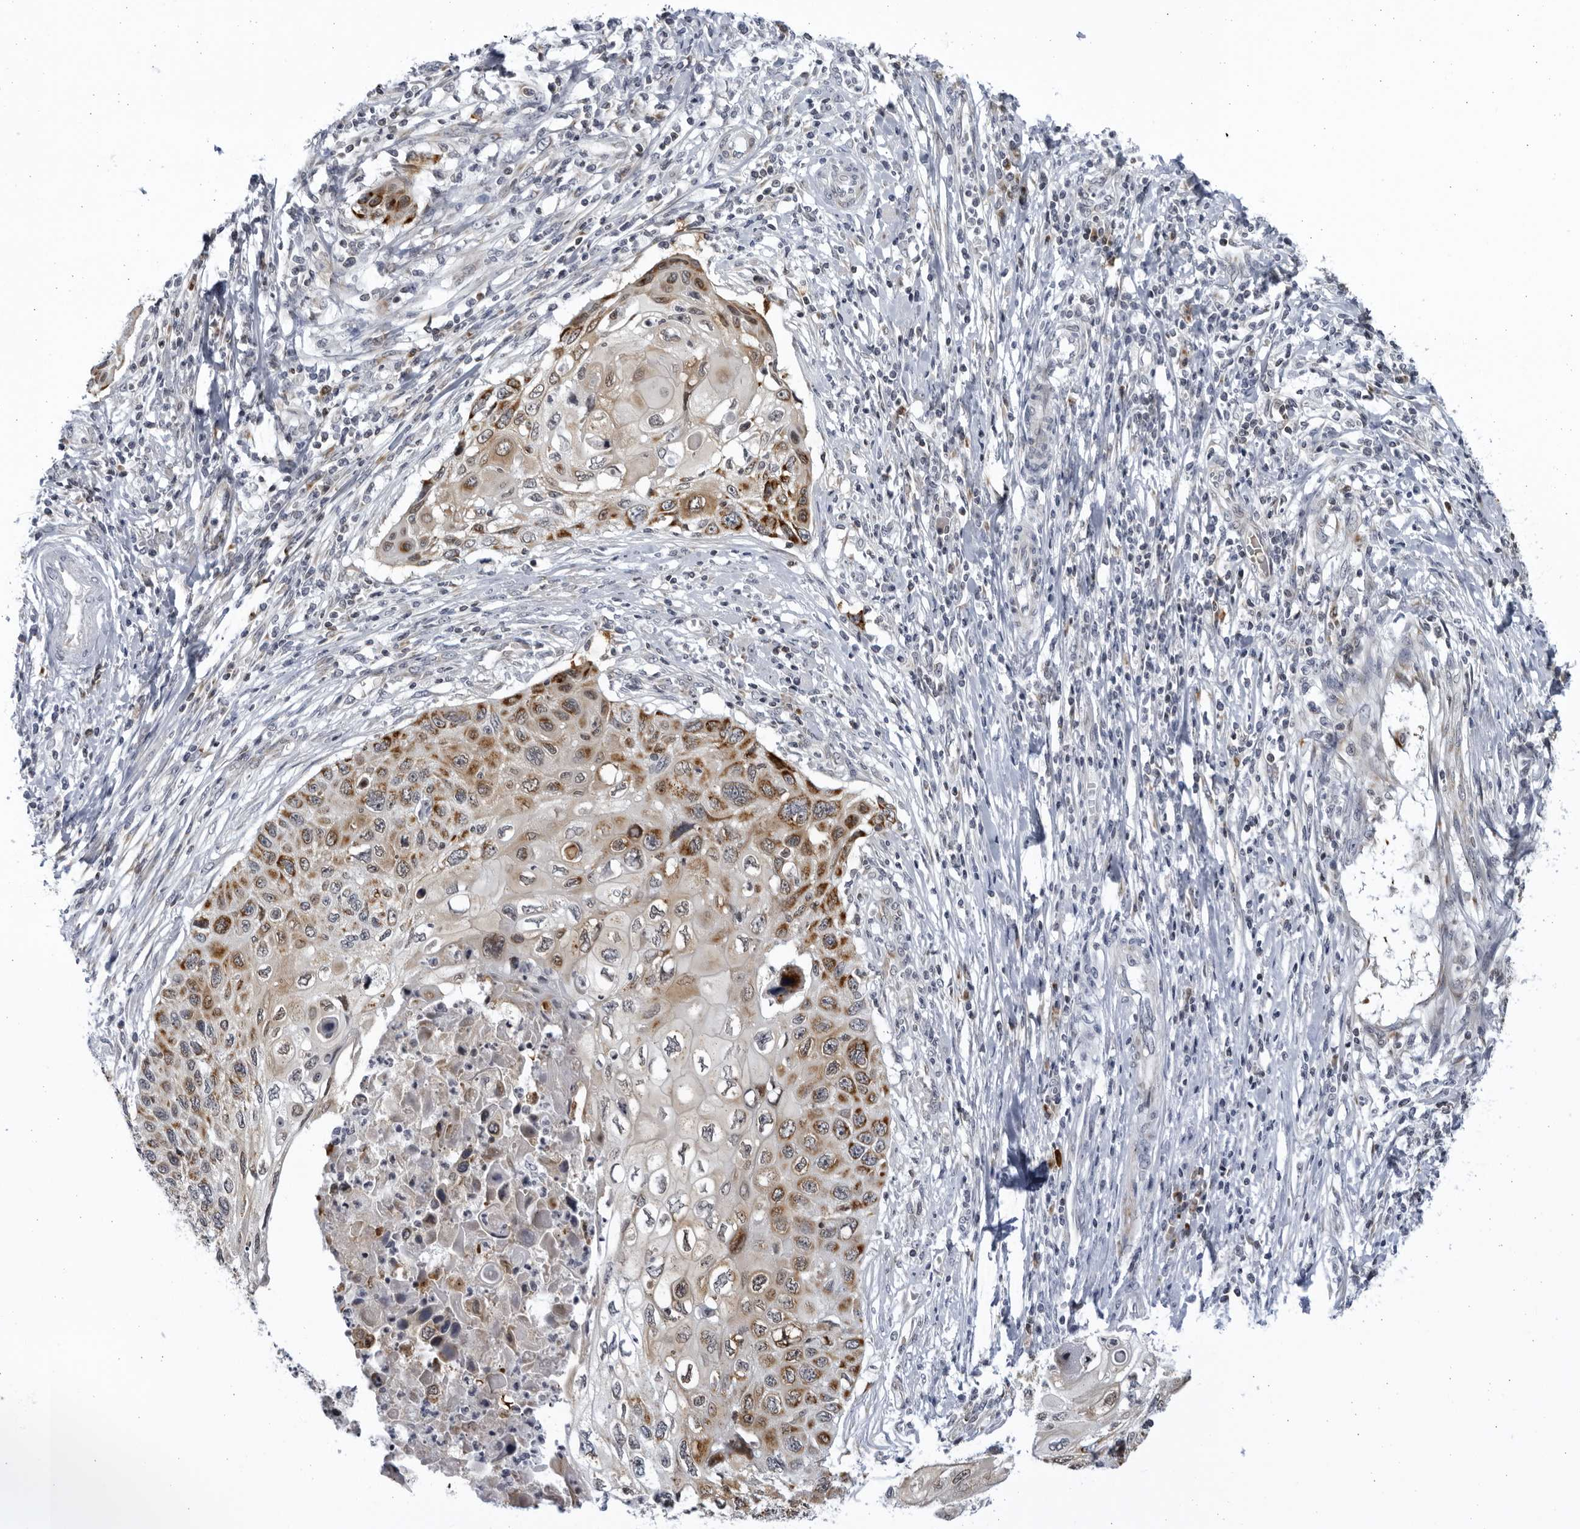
{"staining": {"intensity": "moderate", "quantity": ">75%", "location": "cytoplasmic/membranous"}, "tissue": "cervical cancer", "cell_type": "Tumor cells", "image_type": "cancer", "snomed": [{"axis": "morphology", "description": "Squamous cell carcinoma, NOS"}, {"axis": "topography", "description": "Cervix"}], "caption": "Brown immunohistochemical staining in squamous cell carcinoma (cervical) displays moderate cytoplasmic/membranous positivity in about >75% of tumor cells. (DAB IHC with brightfield microscopy, high magnification).", "gene": "SLC25A22", "patient": {"sex": "female", "age": 70}}